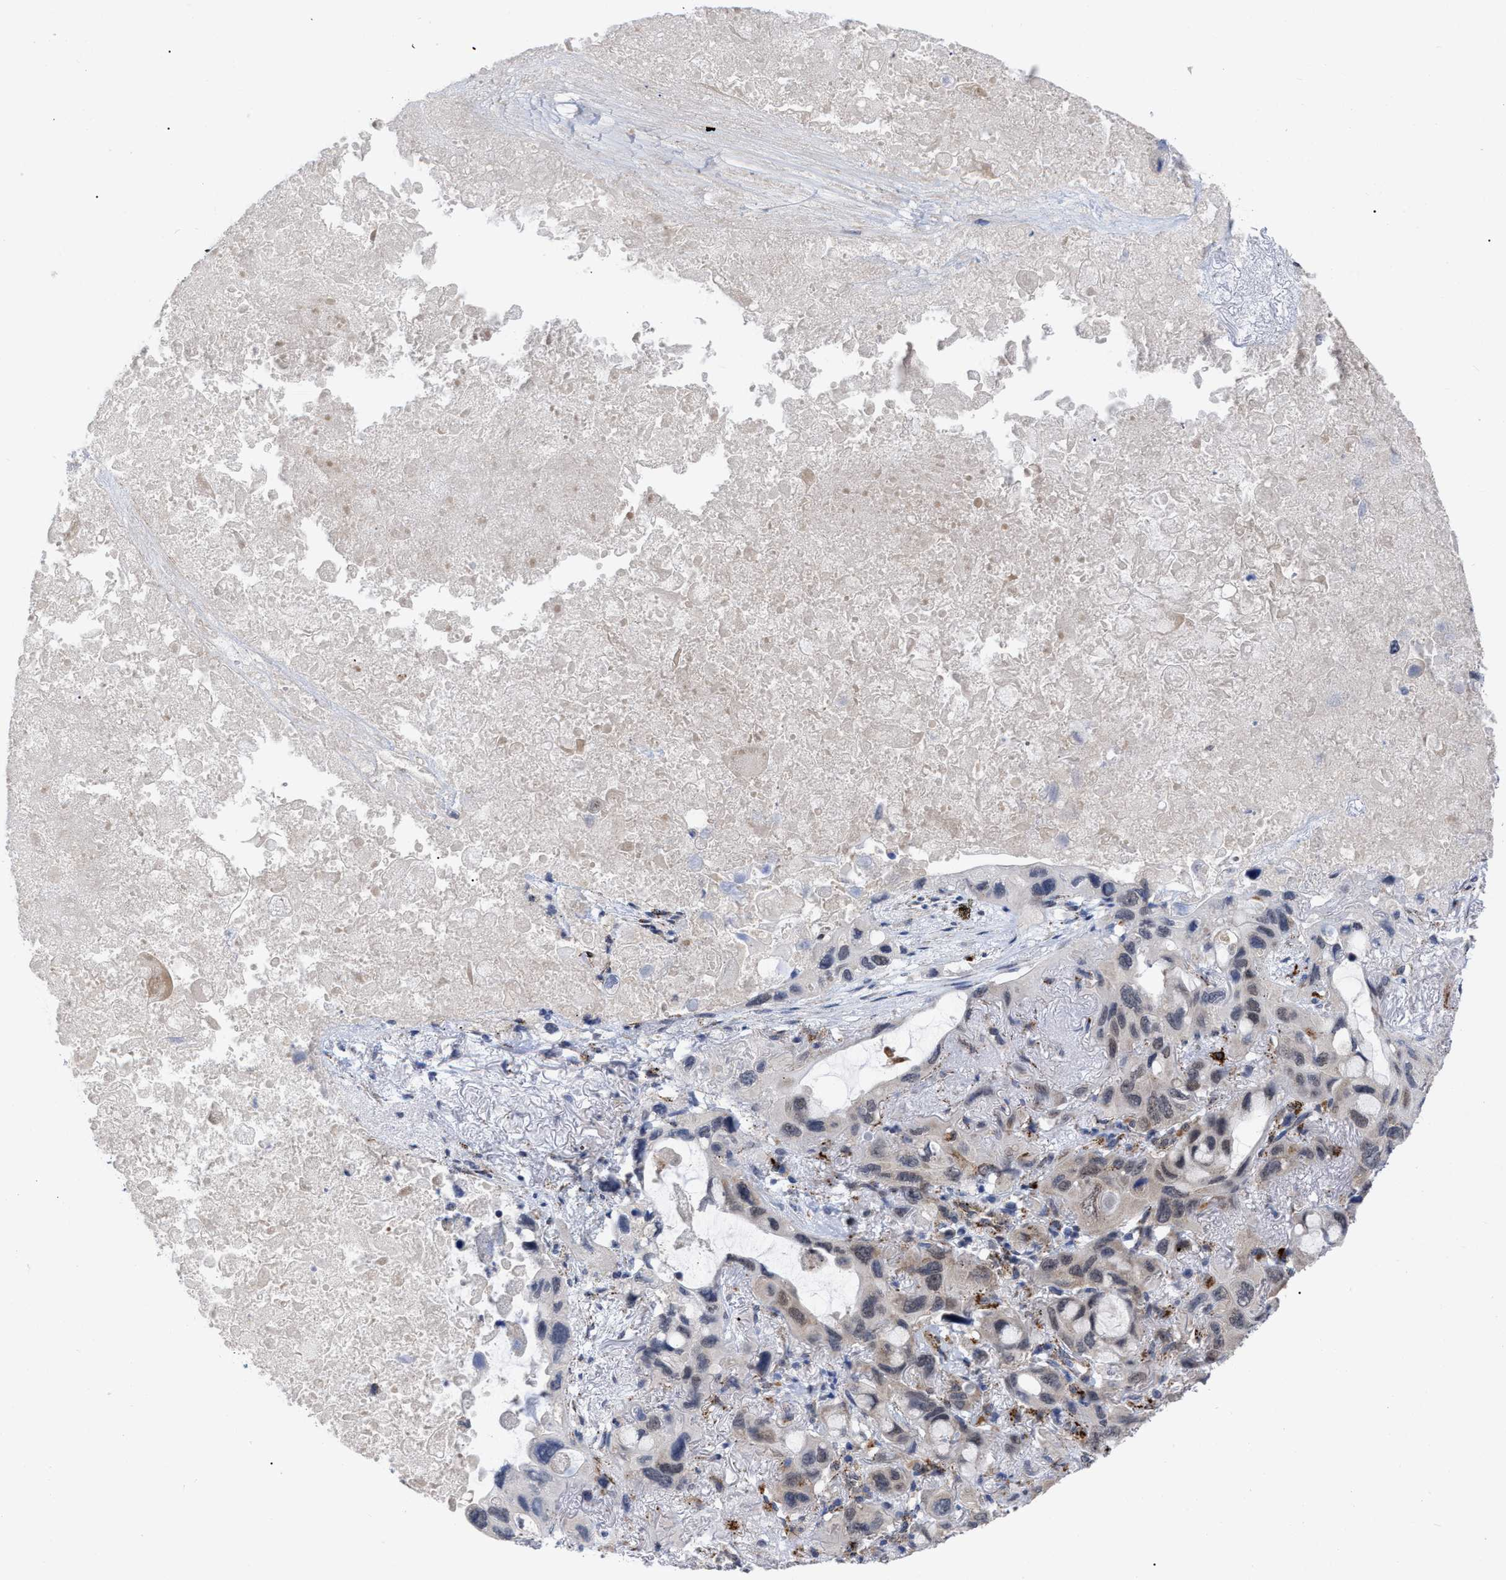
{"staining": {"intensity": "weak", "quantity": "<25%", "location": "nuclear"}, "tissue": "lung cancer", "cell_type": "Tumor cells", "image_type": "cancer", "snomed": [{"axis": "morphology", "description": "Squamous cell carcinoma, NOS"}, {"axis": "topography", "description": "Lung"}], "caption": "Lung cancer was stained to show a protein in brown. There is no significant expression in tumor cells.", "gene": "UPF1", "patient": {"sex": "female", "age": 73}}